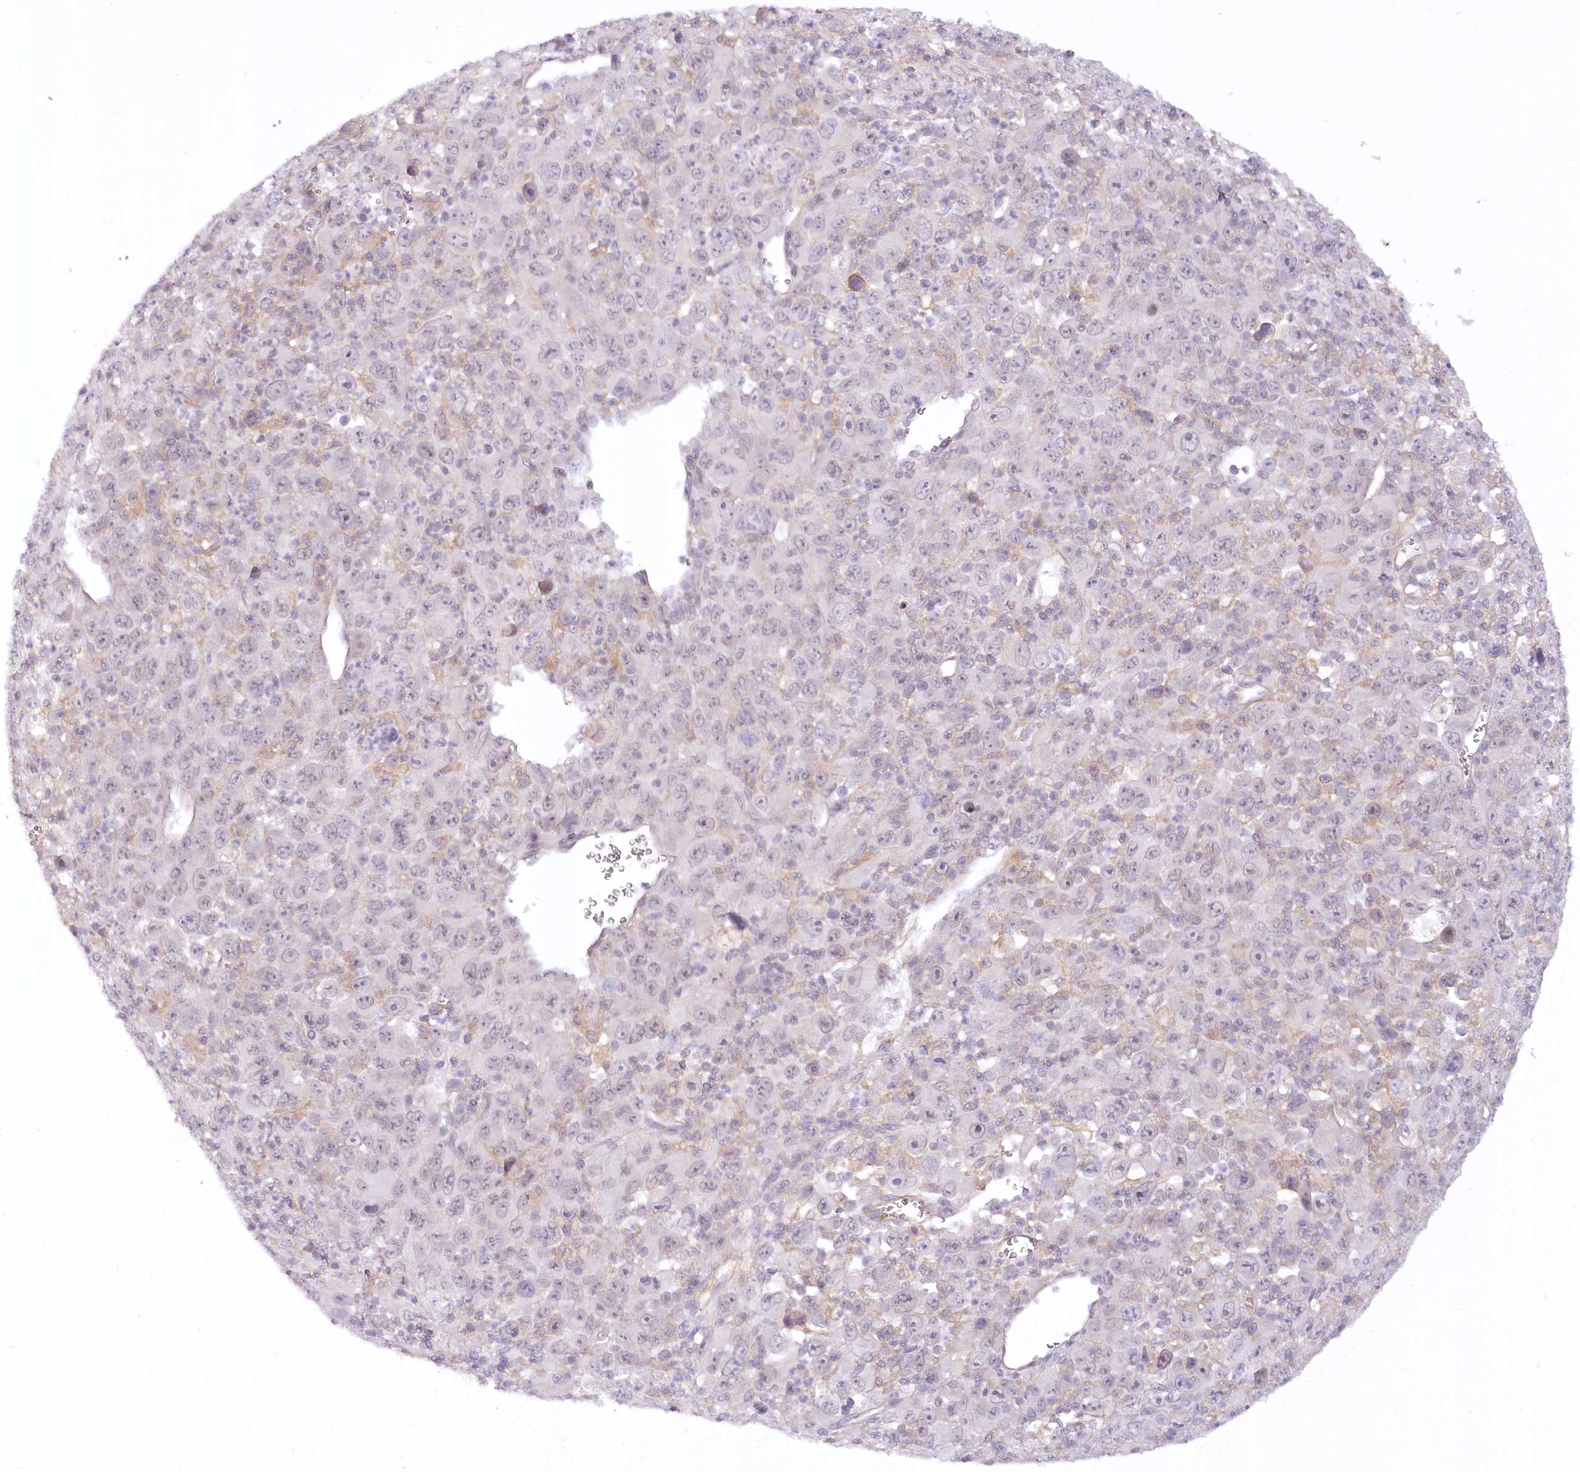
{"staining": {"intensity": "weak", "quantity": "<25%", "location": "cytoplasmic/membranous"}, "tissue": "melanoma", "cell_type": "Tumor cells", "image_type": "cancer", "snomed": [{"axis": "morphology", "description": "Malignant melanoma, Metastatic site"}, {"axis": "topography", "description": "Skin"}], "caption": "Tumor cells are negative for protein expression in human malignant melanoma (metastatic site).", "gene": "EFHC2", "patient": {"sex": "female", "age": 56}}